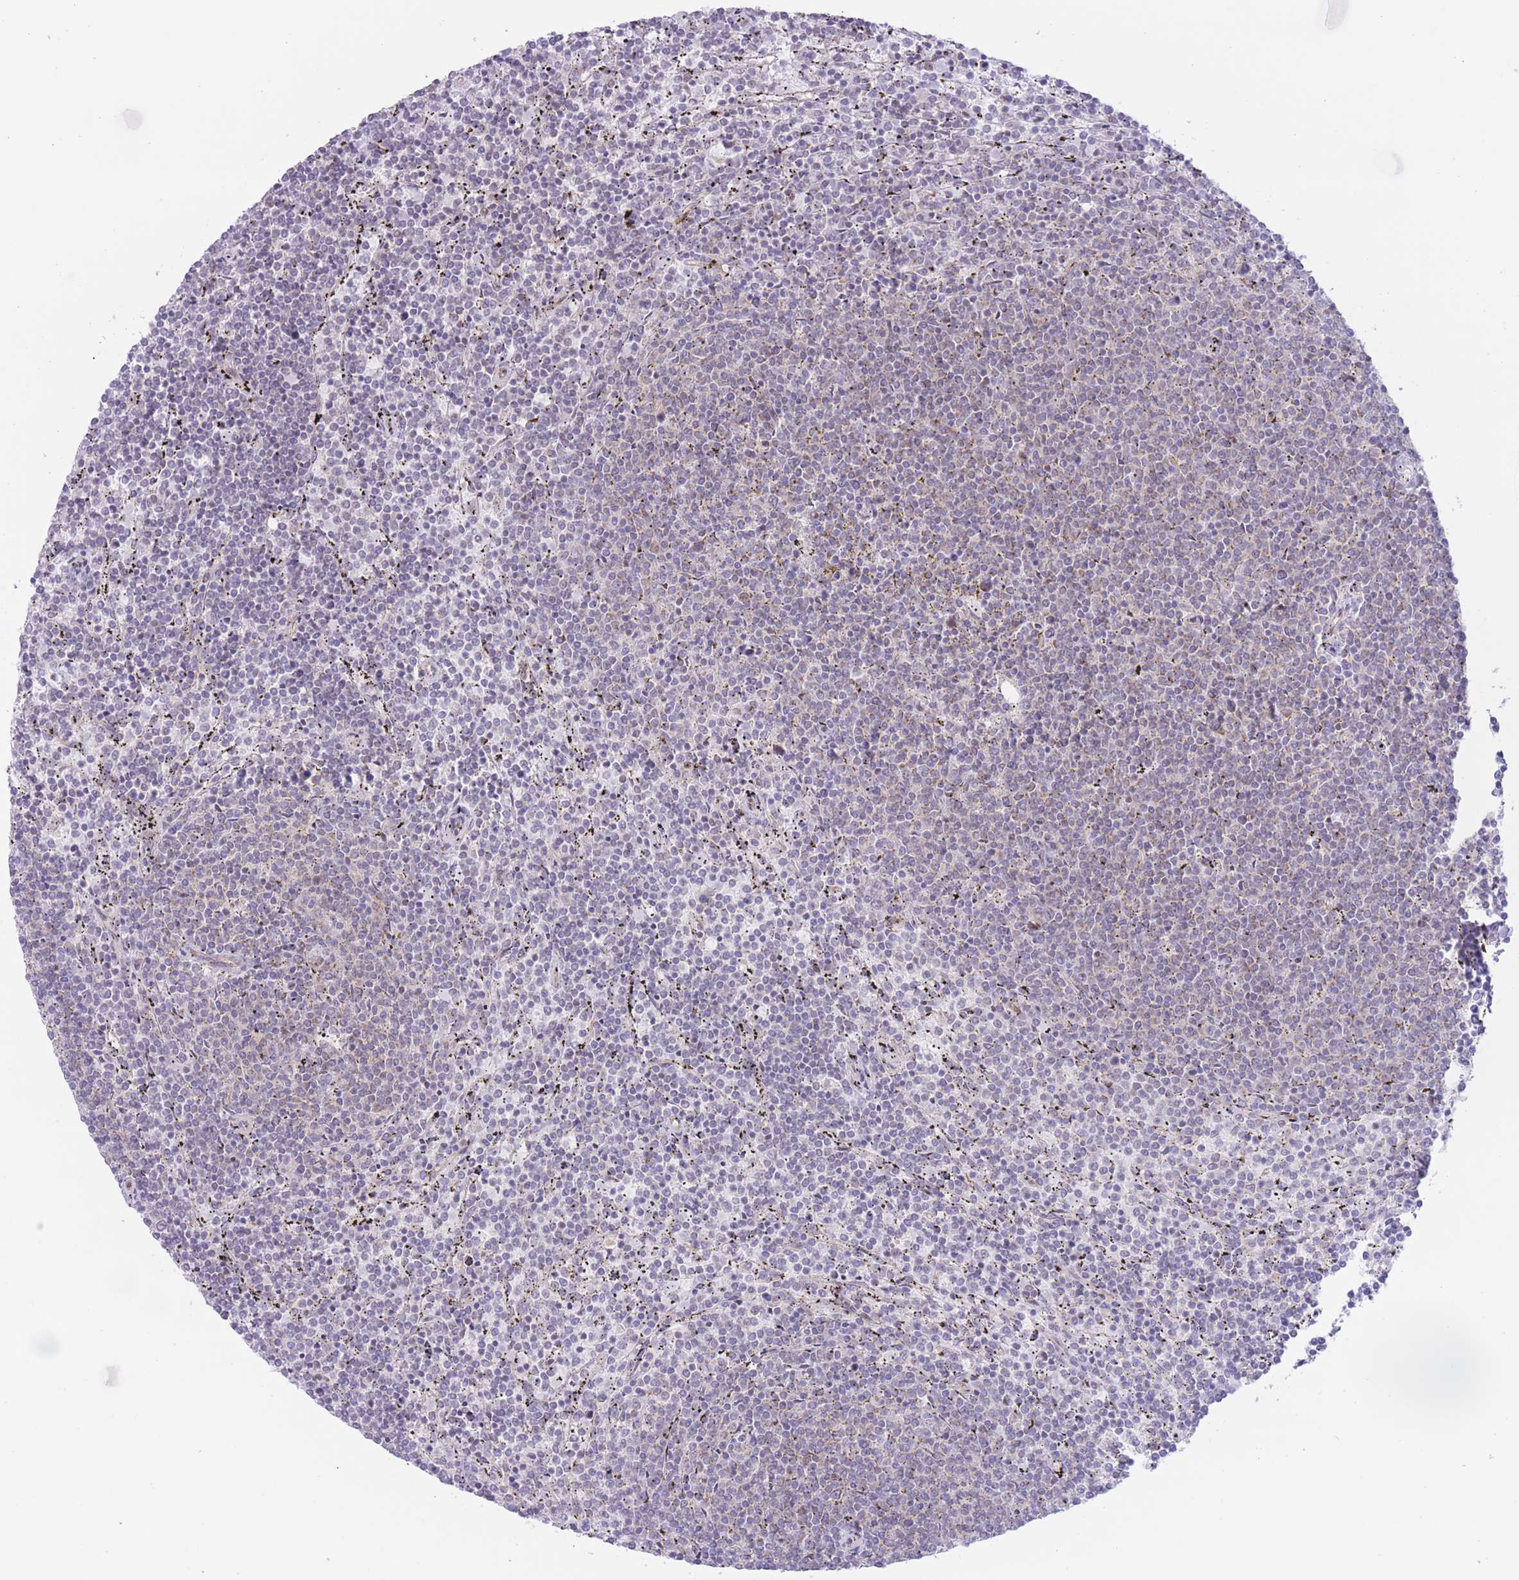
{"staining": {"intensity": "negative", "quantity": "none", "location": "none"}, "tissue": "lymphoma", "cell_type": "Tumor cells", "image_type": "cancer", "snomed": [{"axis": "morphology", "description": "Malignant lymphoma, non-Hodgkin's type, Low grade"}, {"axis": "topography", "description": "Spleen"}], "caption": "IHC image of neoplastic tissue: lymphoma stained with DAB (3,3'-diaminobenzidine) displays no significant protein positivity in tumor cells. (DAB (3,3'-diaminobenzidine) IHC visualized using brightfield microscopy, high magnification).", "gene": "MRPS31", "patient": {"sex": "female", "age": 50}}